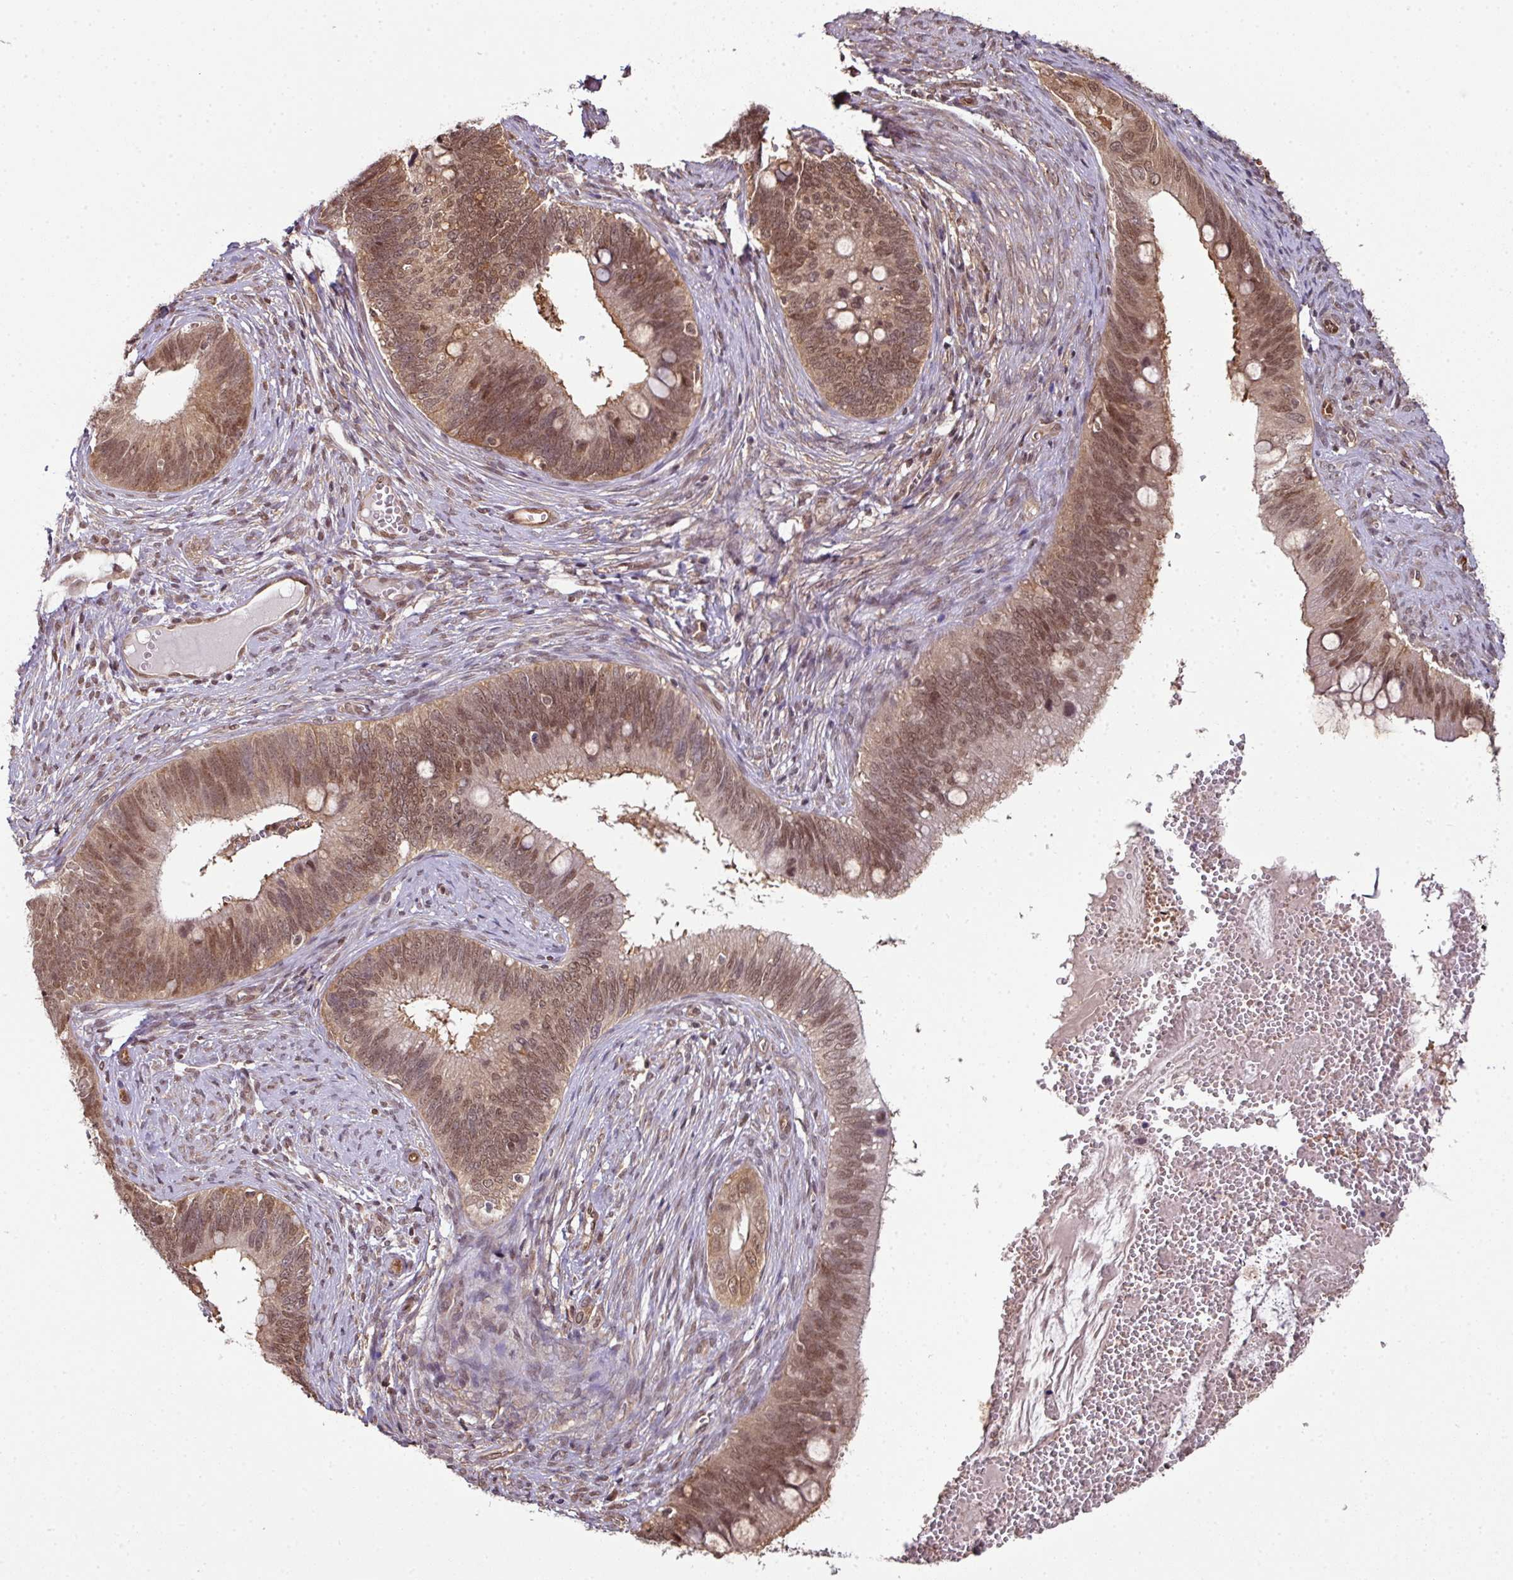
{"staining": {"intensity": "moderate", "quantity": ">75%", "location": "cytoplasmic/membranous,nuclear"}, "tissue": "cervical cancer", "cell_type": "Tumor cells", "image_type": "cancer", "snomed": [{"axis": "morphology", "description": "Adenocarcinoma, NOS"}, {"axis": "topography", "description": "Cervix"}], "caption": "Moderate cytoplasmic/membranous and nuclear positivity for a protein is seen in approximately >75% of tumor cells of cervical cancer (adenocarcinoma) using IHC.", "gene": "ANKRD18A", "patient": {"sex": "female", "age": 42}}